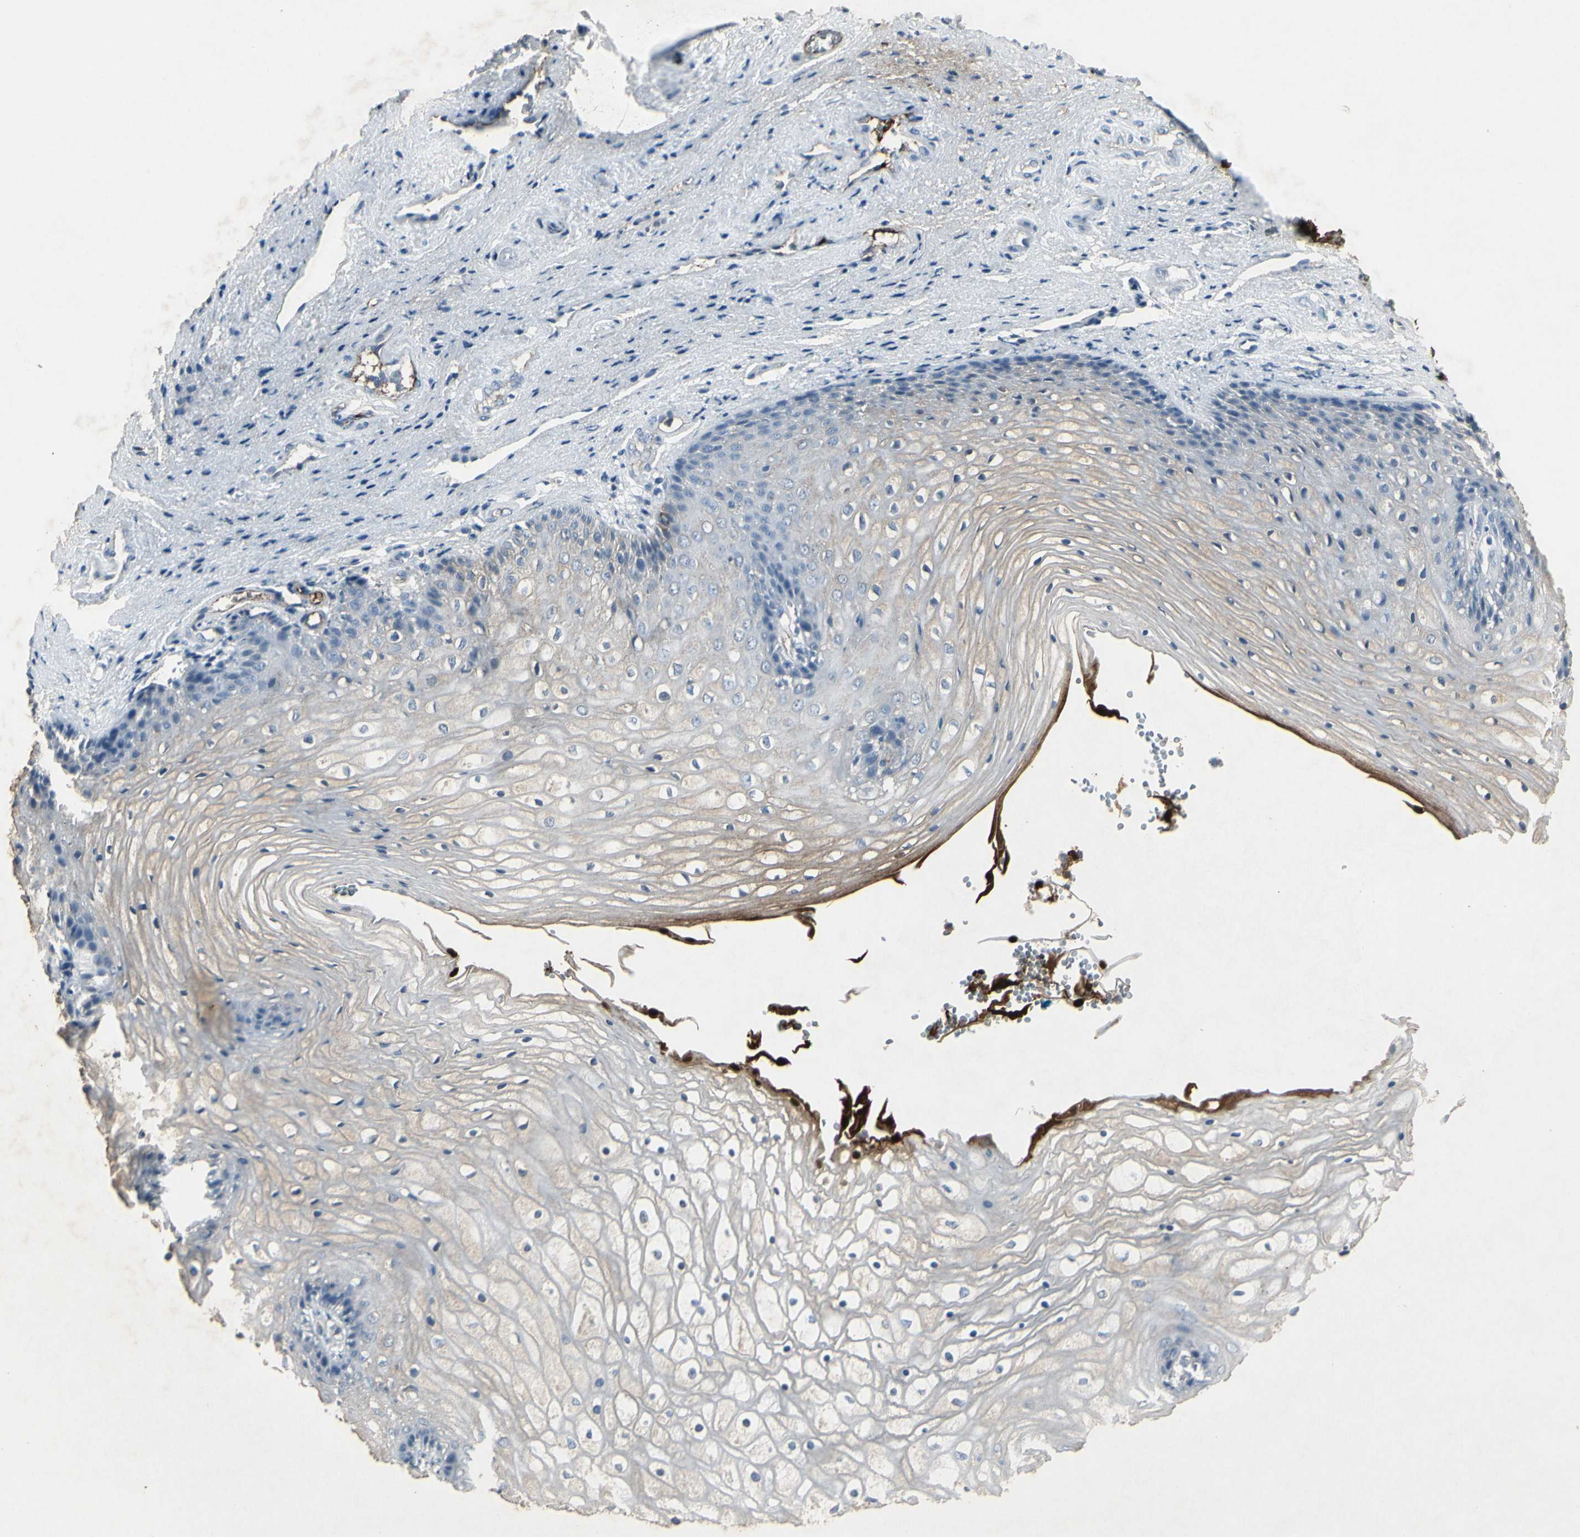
{"staining": {"intensity": "moderate", "quantity": "<25%", "location": "cytoplasmic/membranous"}, "tissue": "vagina", "cell_type": "Squamous epithelial cells", "image_type": "normal", "snomed": [{"axis": "morphology", "description": "Normal tissue, NOS"}, {"axis": "topography", "description": "Vagina"}], "caption": "Brown immunohistochemical staining in normal vagina displays moderate cytoplasmic/membranous expression in about <25% of squamous epithelial cells.", "gene": "IGHM", "patient": {"sex": "female", "age": 34}}